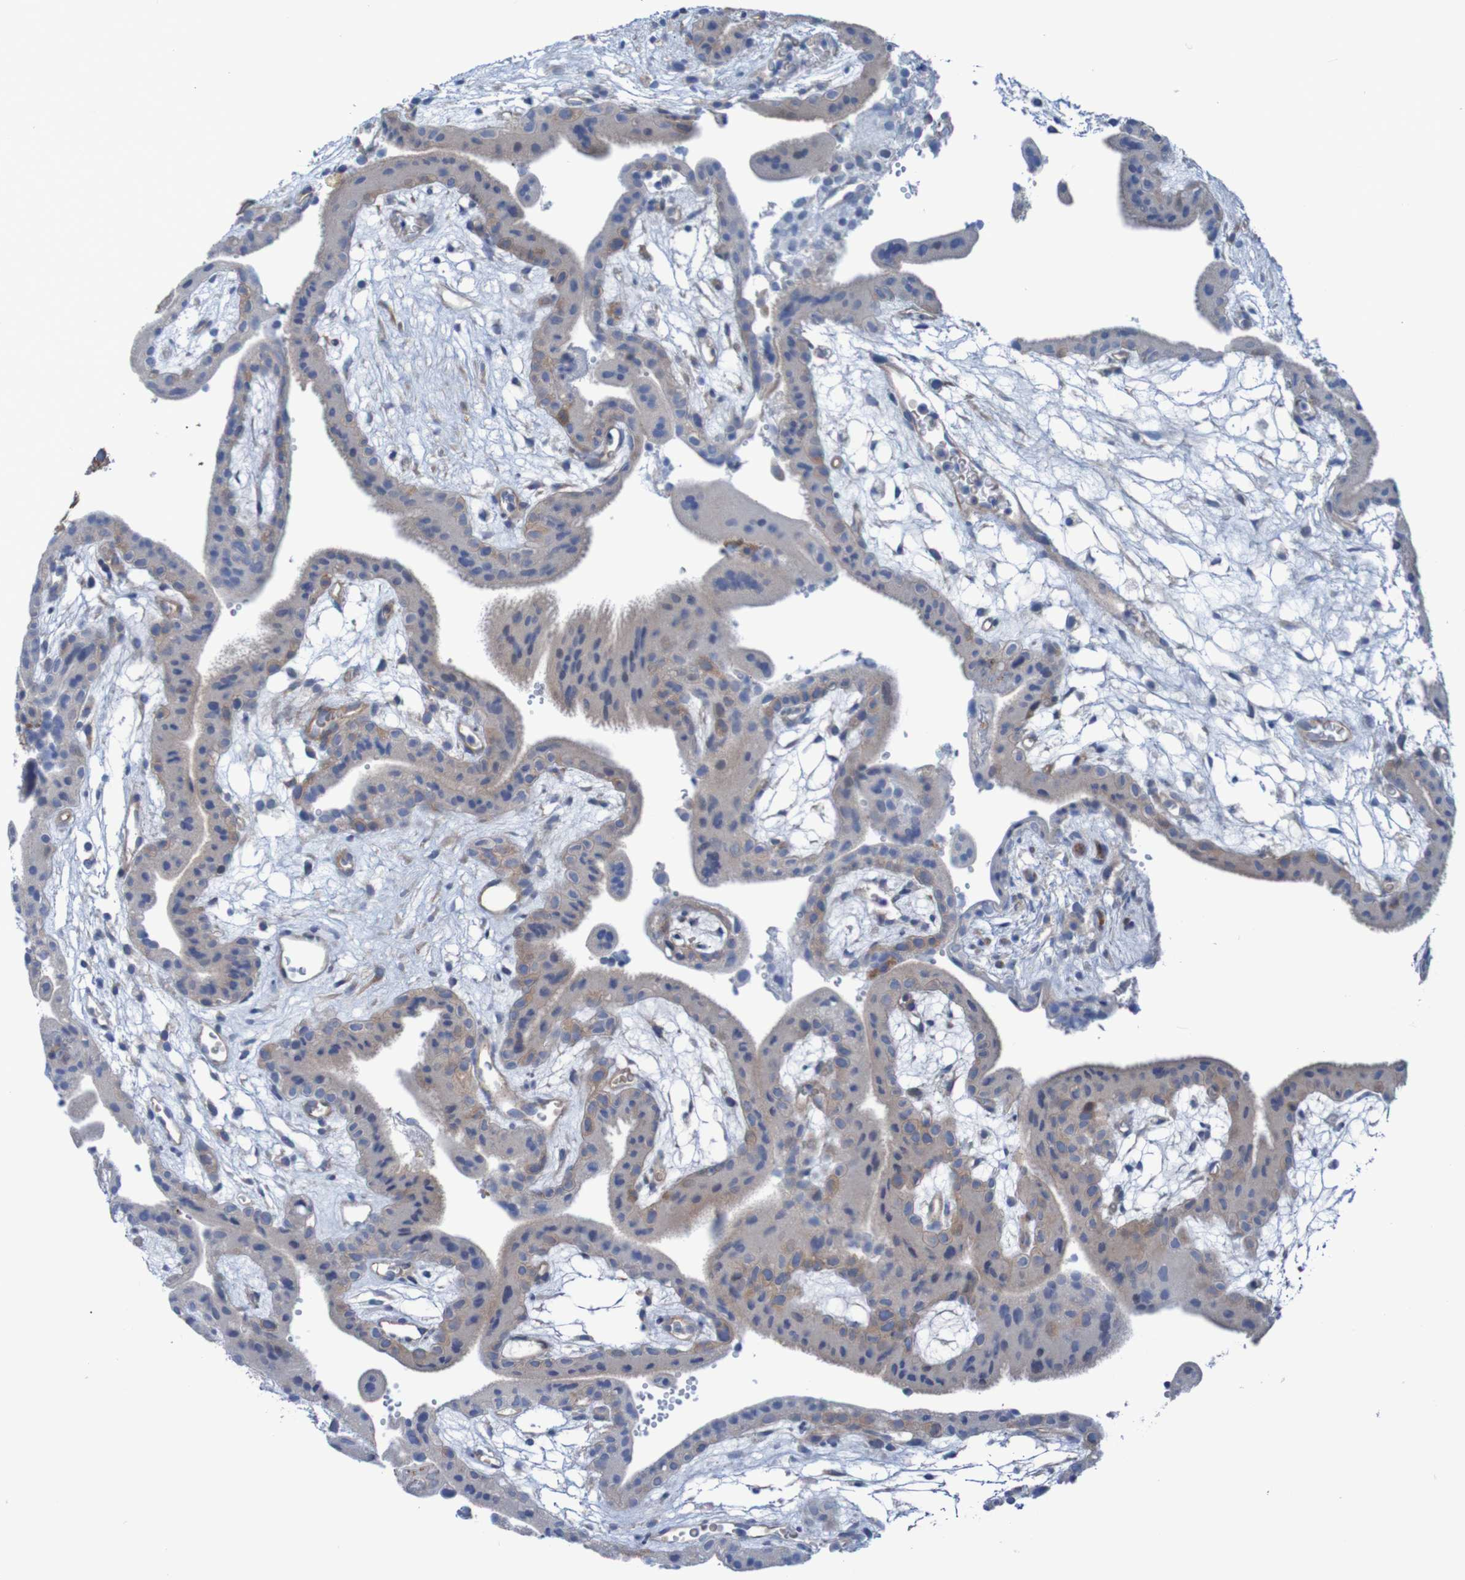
{"staining": {"intensity": "strong", "quantity": "25%-75%", "location": "cytoplasmic/membranous"}, "tissue": "placenta", "cell_type": "Decidual cells", "image_type": "normal", "snomed": [{"axis": "morphology", "description": "Normal tissue, NOS"}, {"axis": "topography", "description": "Placenta"}], "caption": "Protein staining demonstrates strong cytoplasmic/membranous positivity in approximately 25%-75% of decidual cells in normal placenta.", "gene": "ANGPT4", "patient": {"sex": "female", "age": 18}}